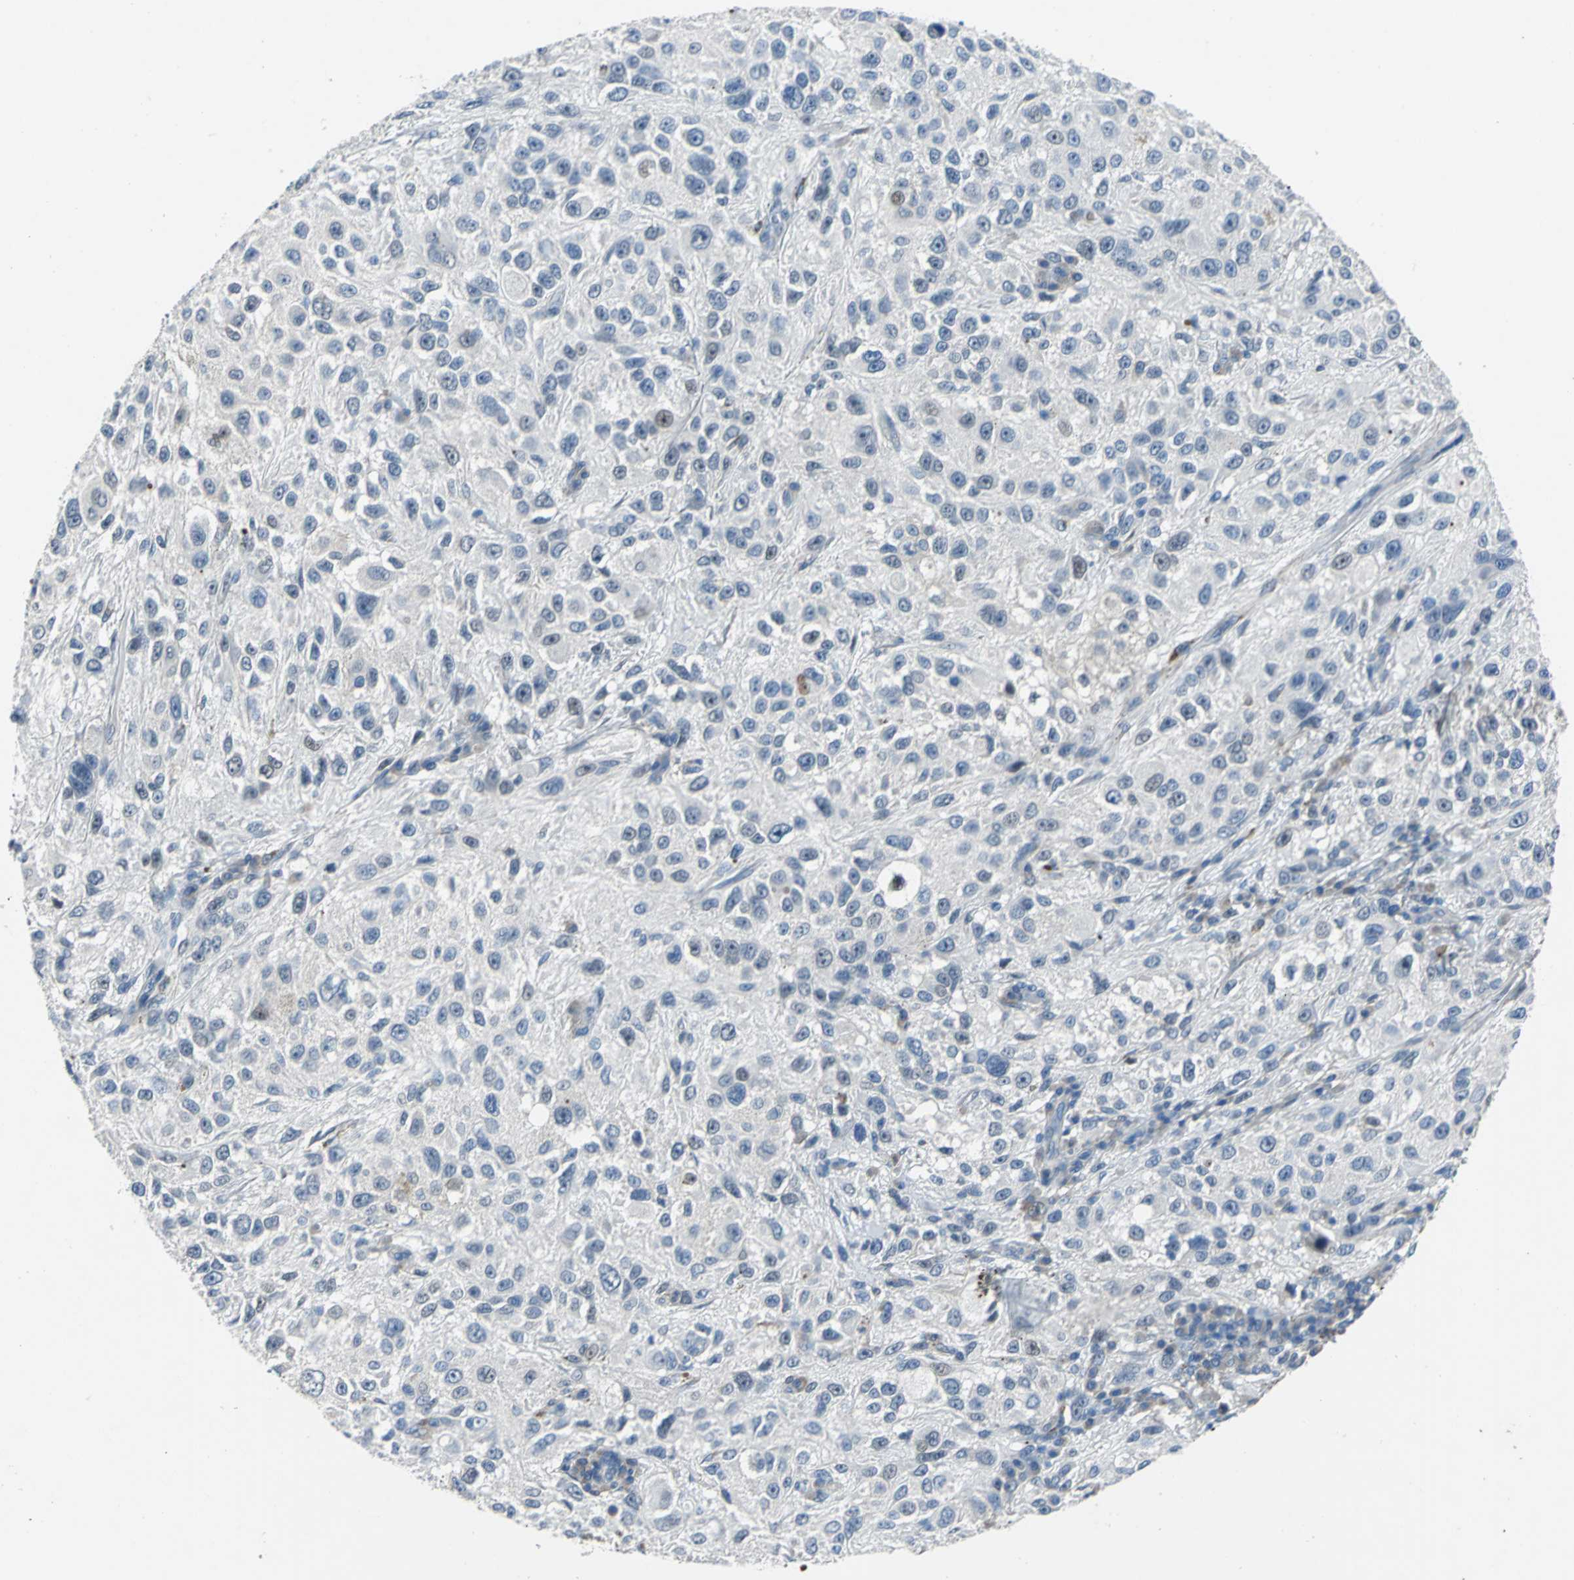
{"staining": {"intensity": "weak", "quantity": "<25%", "location": "nuclear"}, "tissue": "melanoma", "cell_type": "Tumor cells", "image_type": "cancer", "snomed": [{"axis": "morphology", "description": "Necrosis, NOS"}, {"axis": "morphology", "description": "Malignant melanoma, NOS"}, {"axis": "topography", "description": "Skin"}], "caption": "The photomicrograph shows no staining of tumor cells in melanoma. (Immunohistochemistry, brightfield microscopy, high magnification).", "gene": "SELP", "patient": {"sex": "female", "age": 87}}